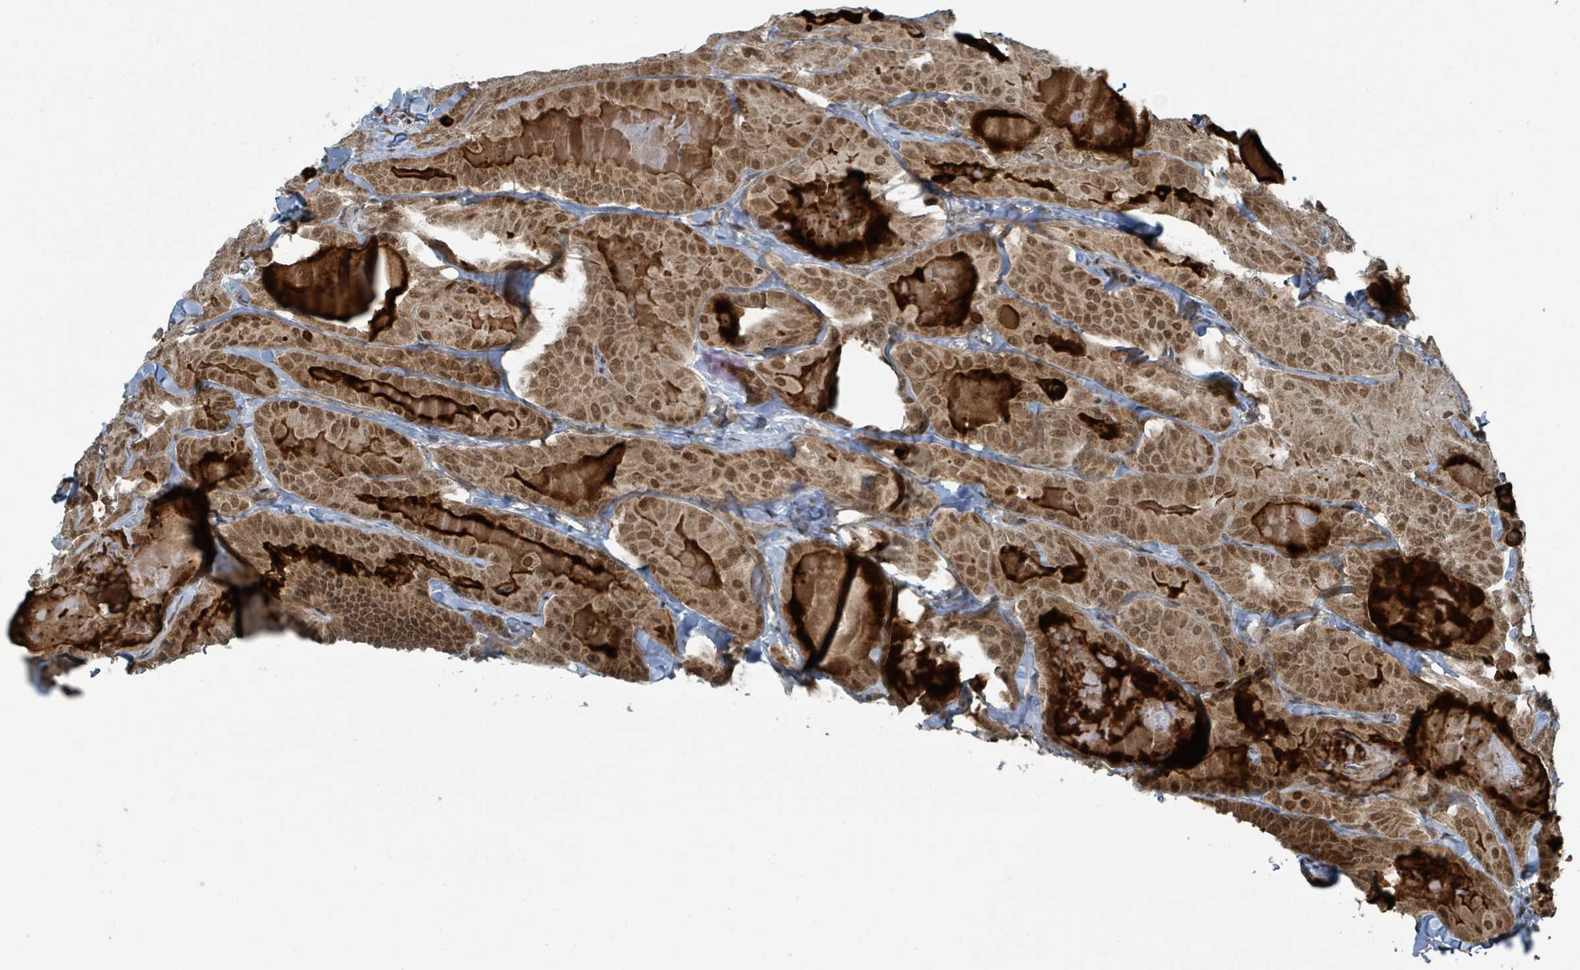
{"staining": {"intensity": "moderate", "quantity": ">75%", "location": "cytoplasmic/membranous,nuclear"}, "tissue": "thyroid cancer", "cell_type": "Tumor cells", "image_type": "cancer", "snomed": [{"axis": "morphology", "description": "Papillary adenocarcinoma, NOS"}, {"axis": "topography", "description": "Thyroid gland"}], "caption": "Tumor cells reveal moderate cytoplasmic/membranous and nuclear positivity in about >75% of cells in thyroid cancer.", "gene": "PHIP", "patient": {"sex": "female", "age": 68}}